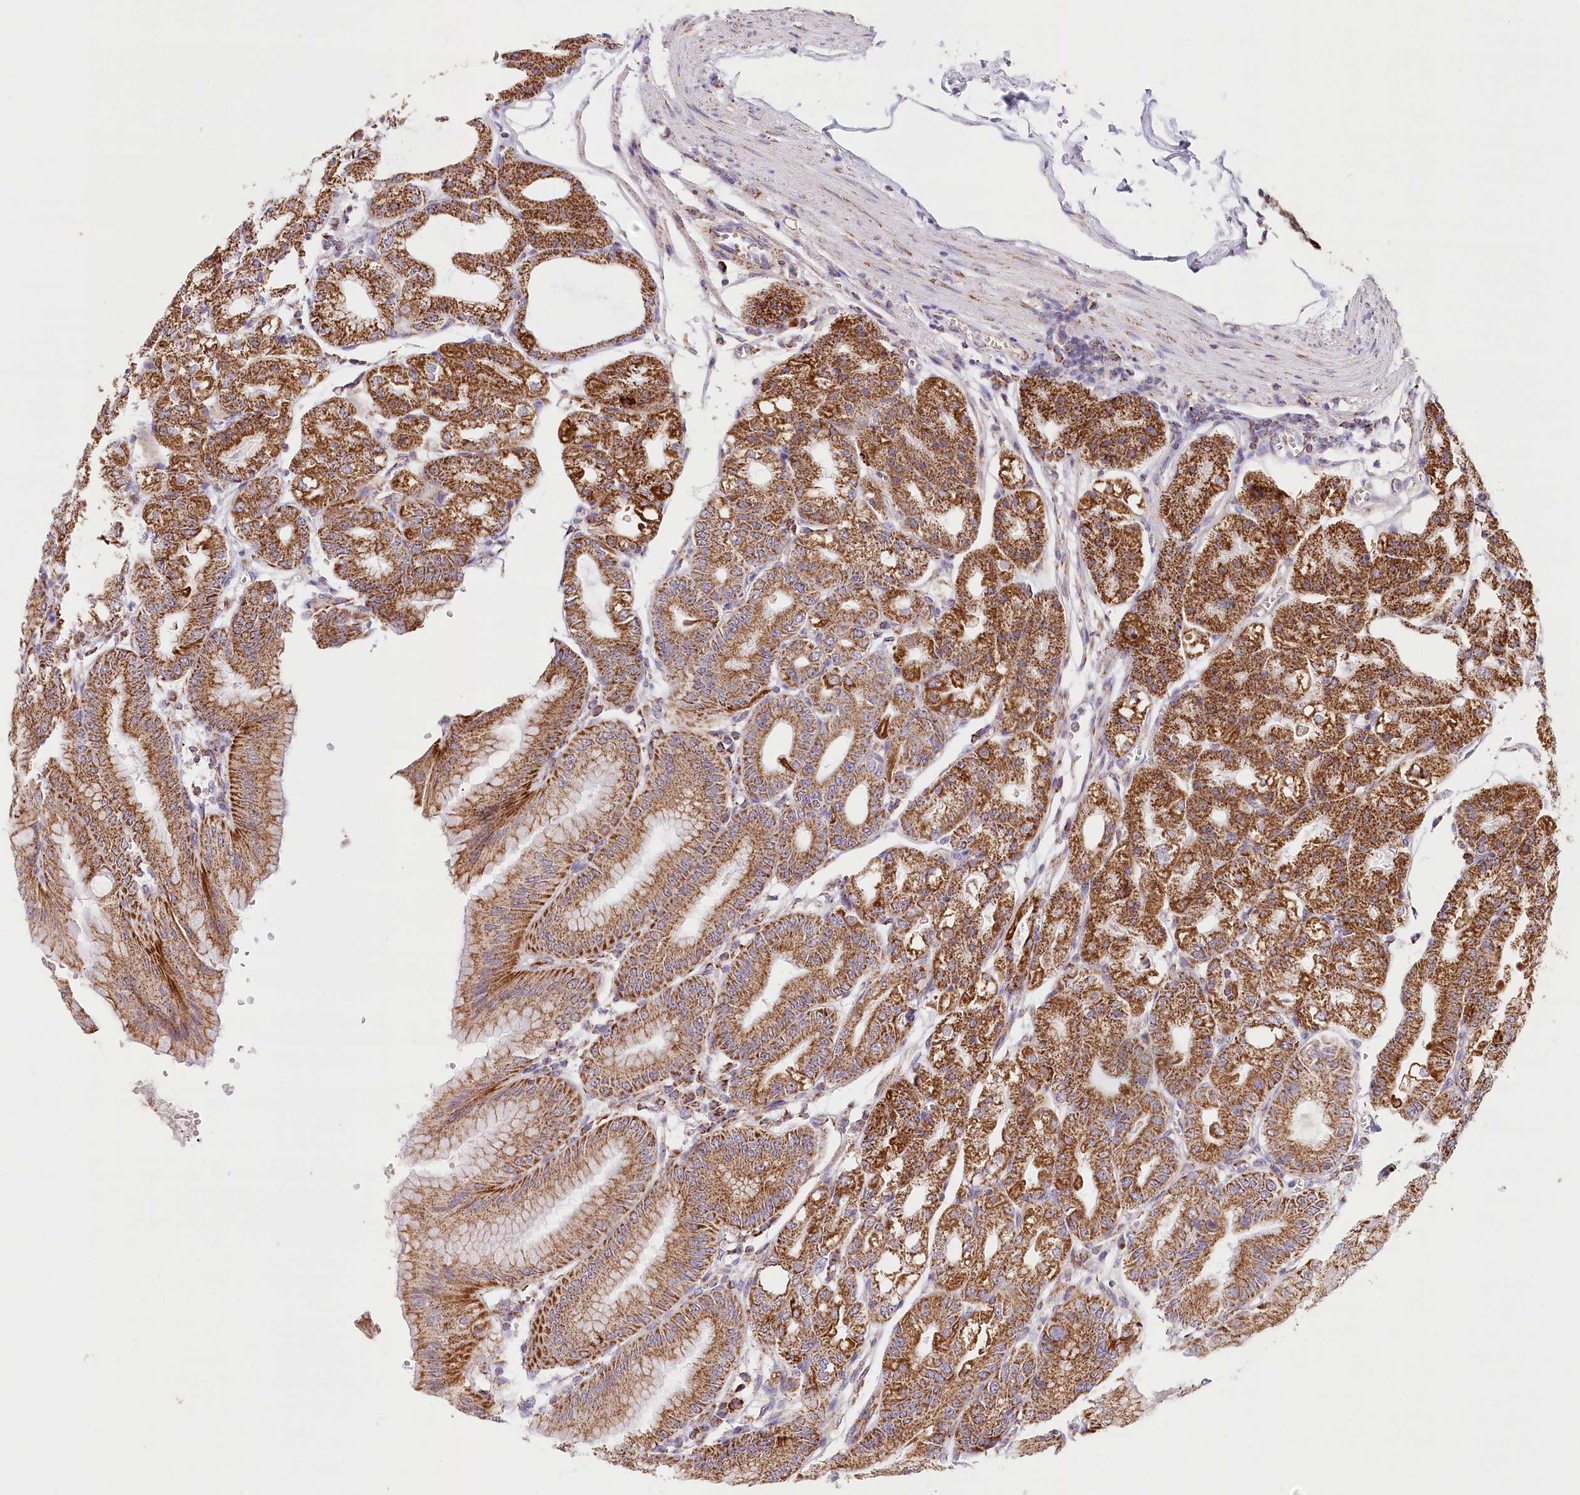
{"staining": {"intensity": "strong", "quantity": ">75%", "location": "cytoplasmic/membranous"}, "tissue": "stomach", "cell_type": "Glandular cells", "image_type": "normal", "snomed": [{"axis": "morphology", "description": "Normal tissue, NOS"}, {"axis": "topography", "description": "Stomach, lower"}], "caption": "Strong cytoplasmic/membranous positivity is identified in approximately >75% of glandular cells in benign stomach.", "gene": "LSS", "patient": {"sex": "male", "age": 71}}